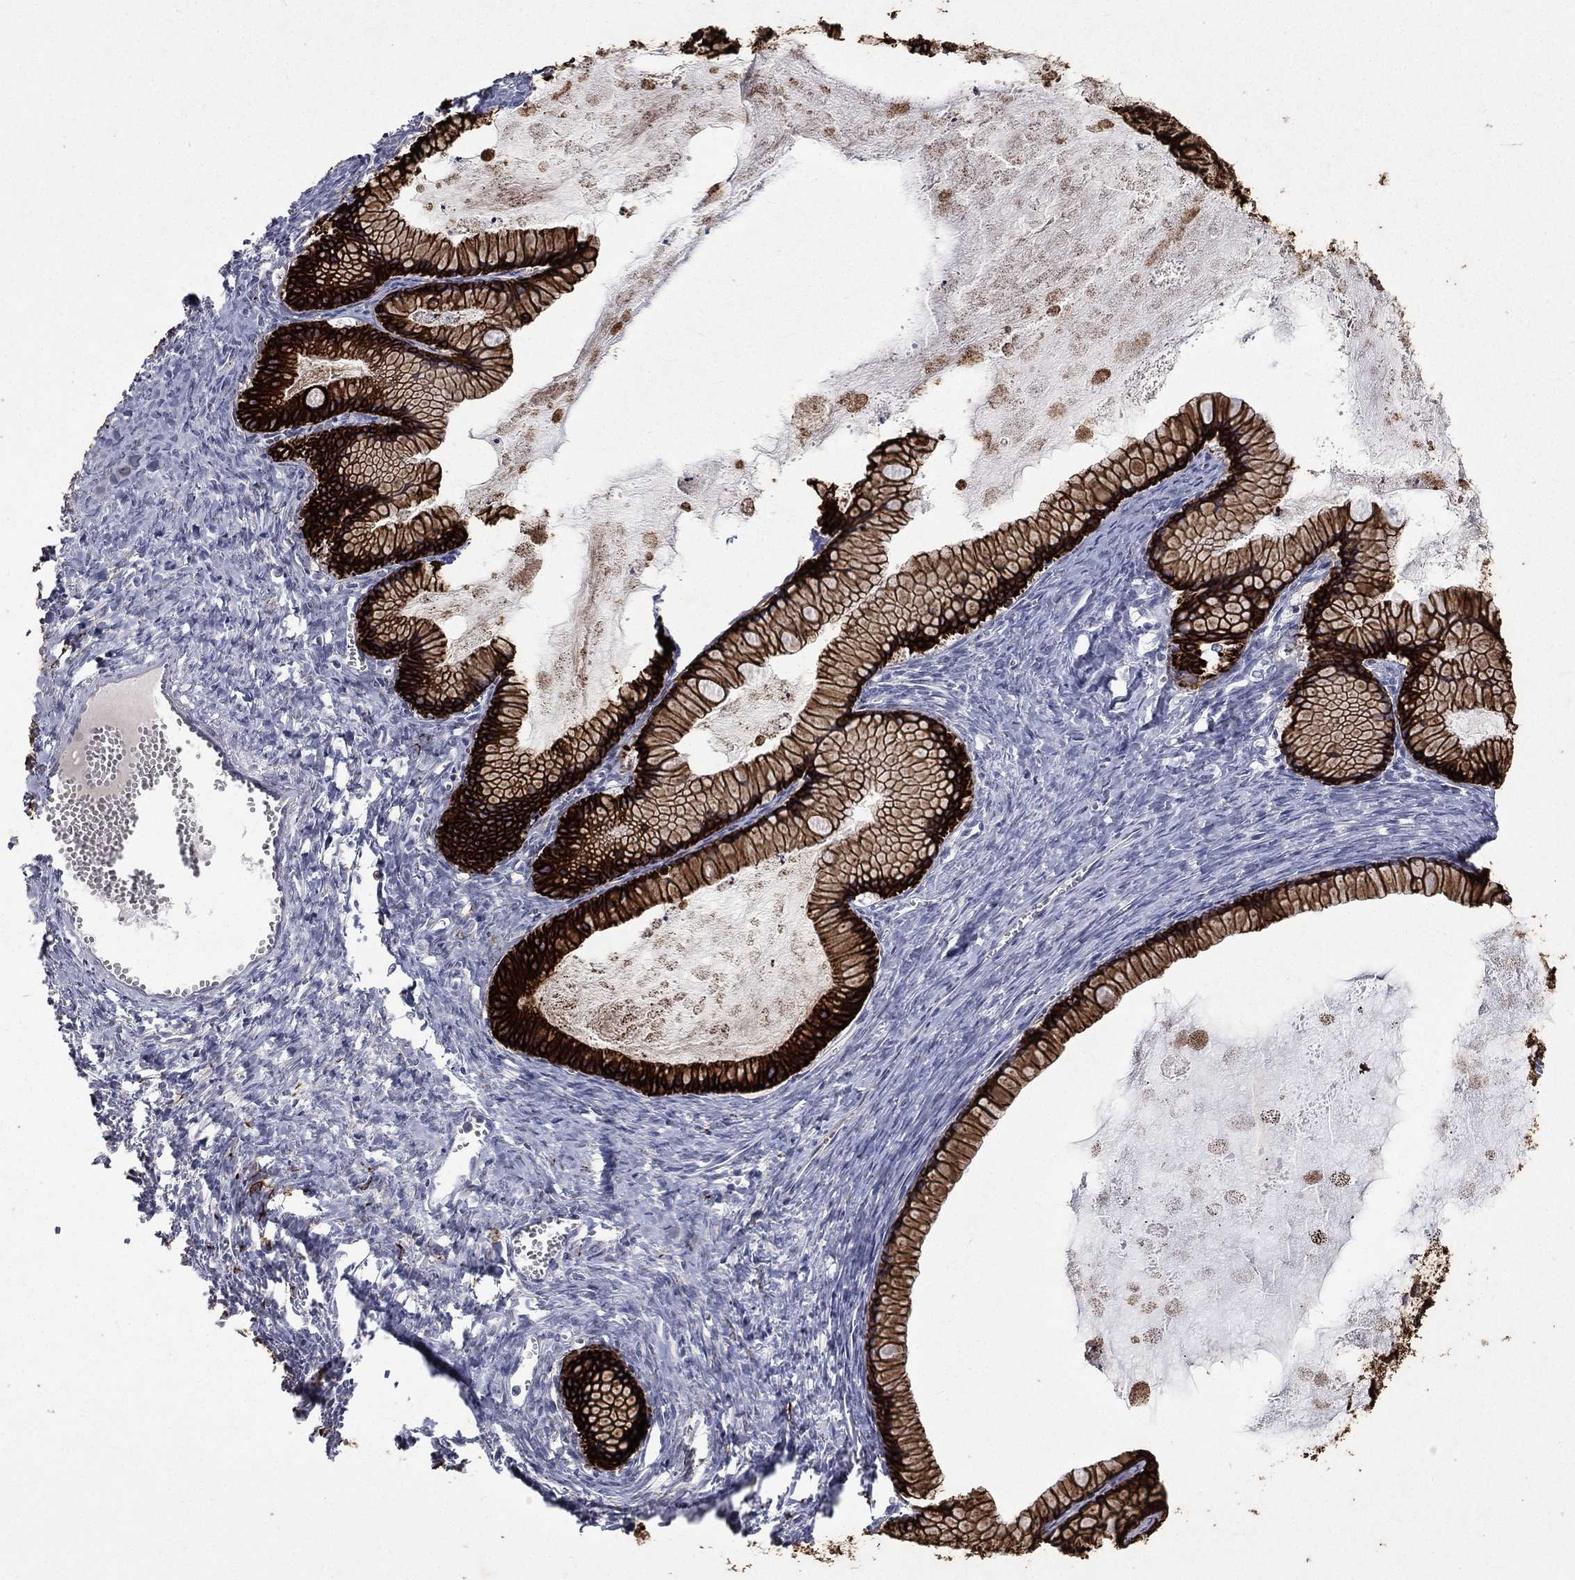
{"staining": {"intensity": "strong", "quantity": ">75%", "location": "cytoplasmic/membranous"}, "tissue": "ovarian cancer", "cell_type": "Tumor cells", "image_type": "cancer", "snomed": [{"axis": "morphology", "description": "Cystadenocarcinoma, mucinous, NOS"}, {"axis": "topography", "description": "Ovary"}], "caption": "A brown stain shows strong cytoplasmic/membranous positivity of a protein in ovarian mucinous cystadenocarcinoma tumor cells.", "gene": "KRT7", "patient": {"sex": "female", "age": 41}}